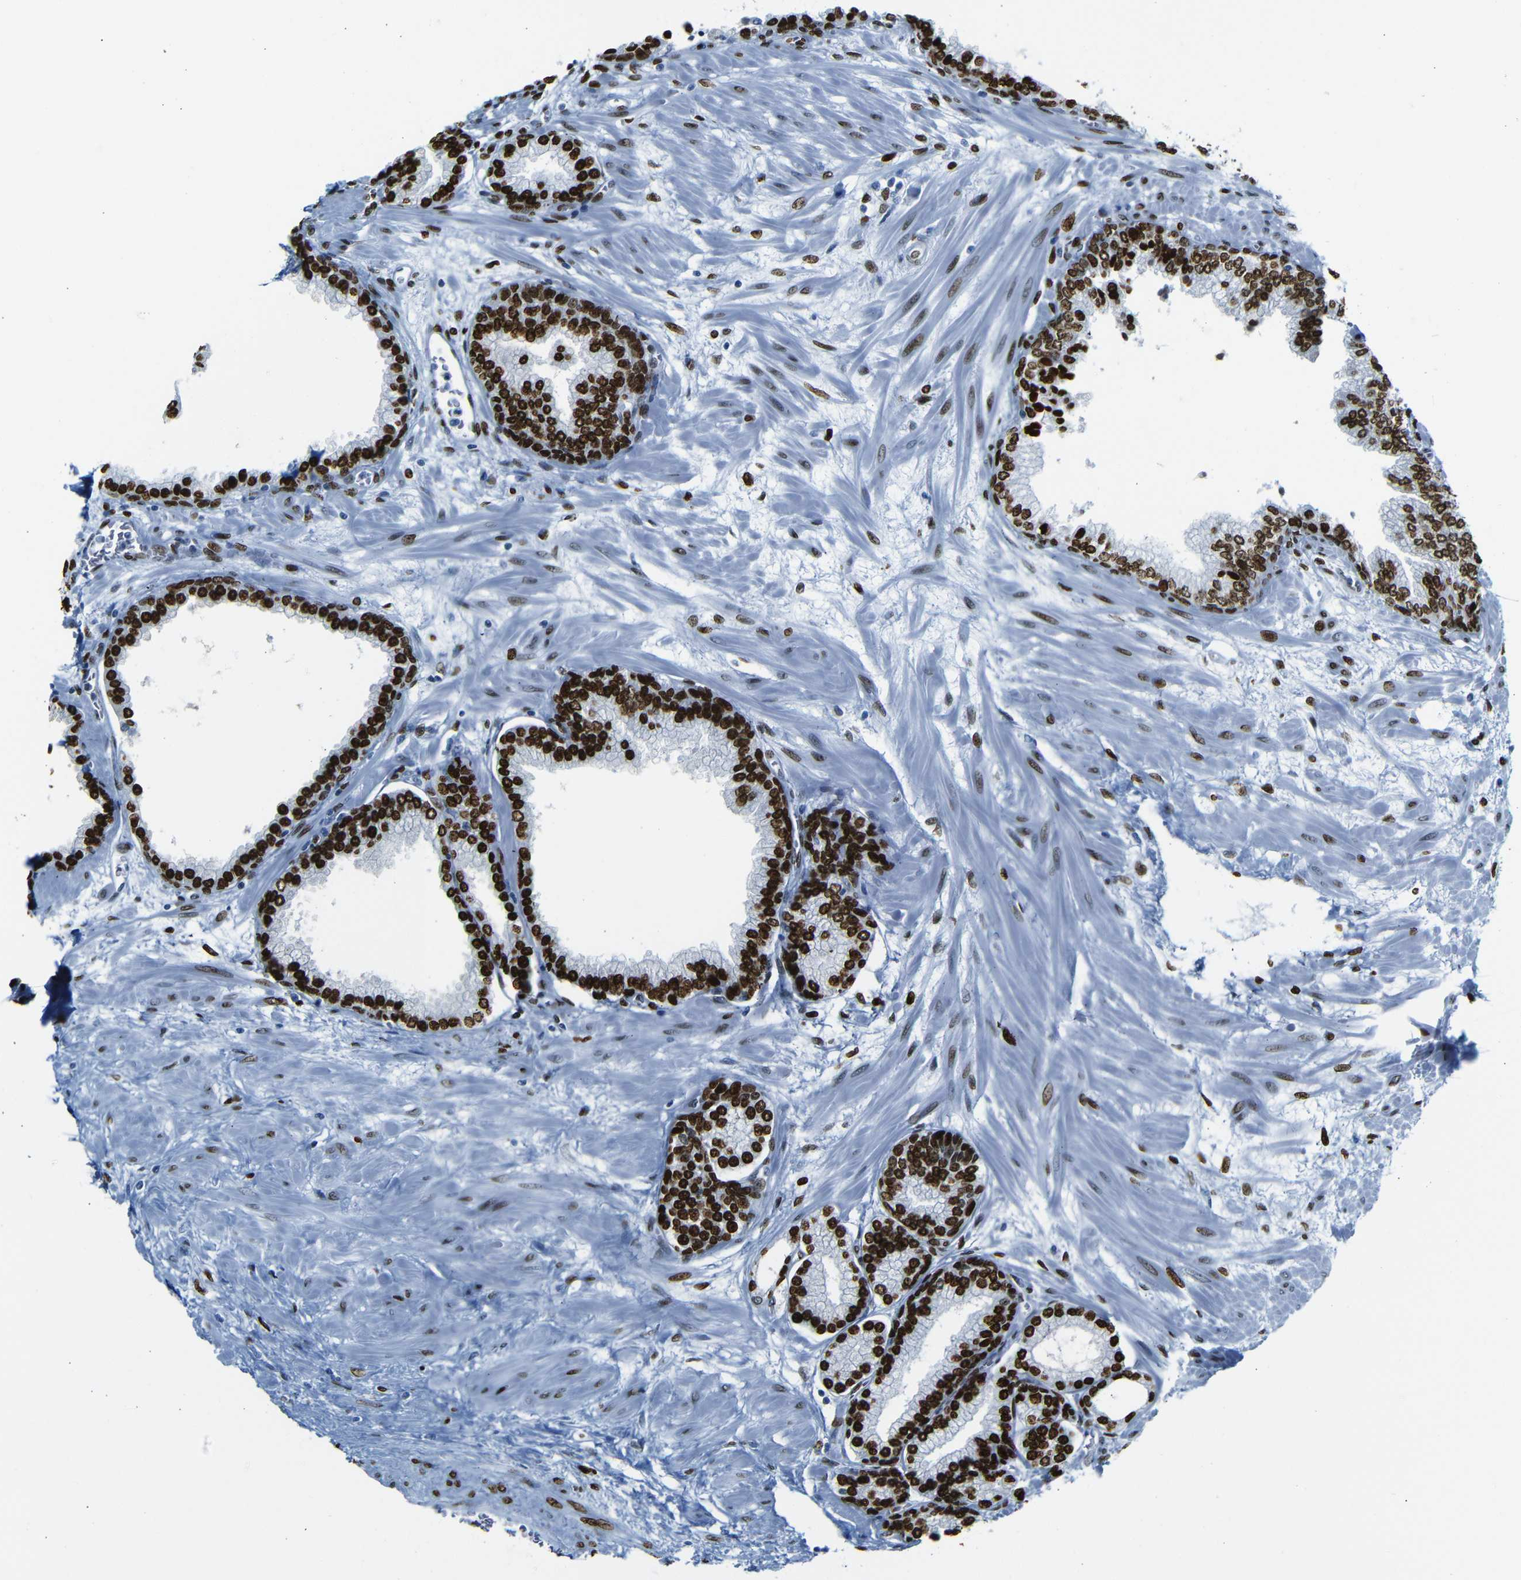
{"staining": {"intensity": "strong", "quantity": ">75%", "location": "nuclear"}, "tissue": "prostate", "cell_type": "Glandular cells", "image_type": "normal", "snomed": [{"axis": "morphology", "description": "Normal tissue, NOS"}, {"axis": "morphology", "description": "Urothelial carcinoma, Low grade"}, {"axis": "topography", "description": "Urinary bladder"}, {"axis": "topography", "description": "Prostate"}], "caption": "Immunohistochemical staining of normal human prostate displays strong nuclear protein staining in about >75% of glandular cells.", "gene": "NPIPB15", "patient": {"sex": "male", "age": 60}}